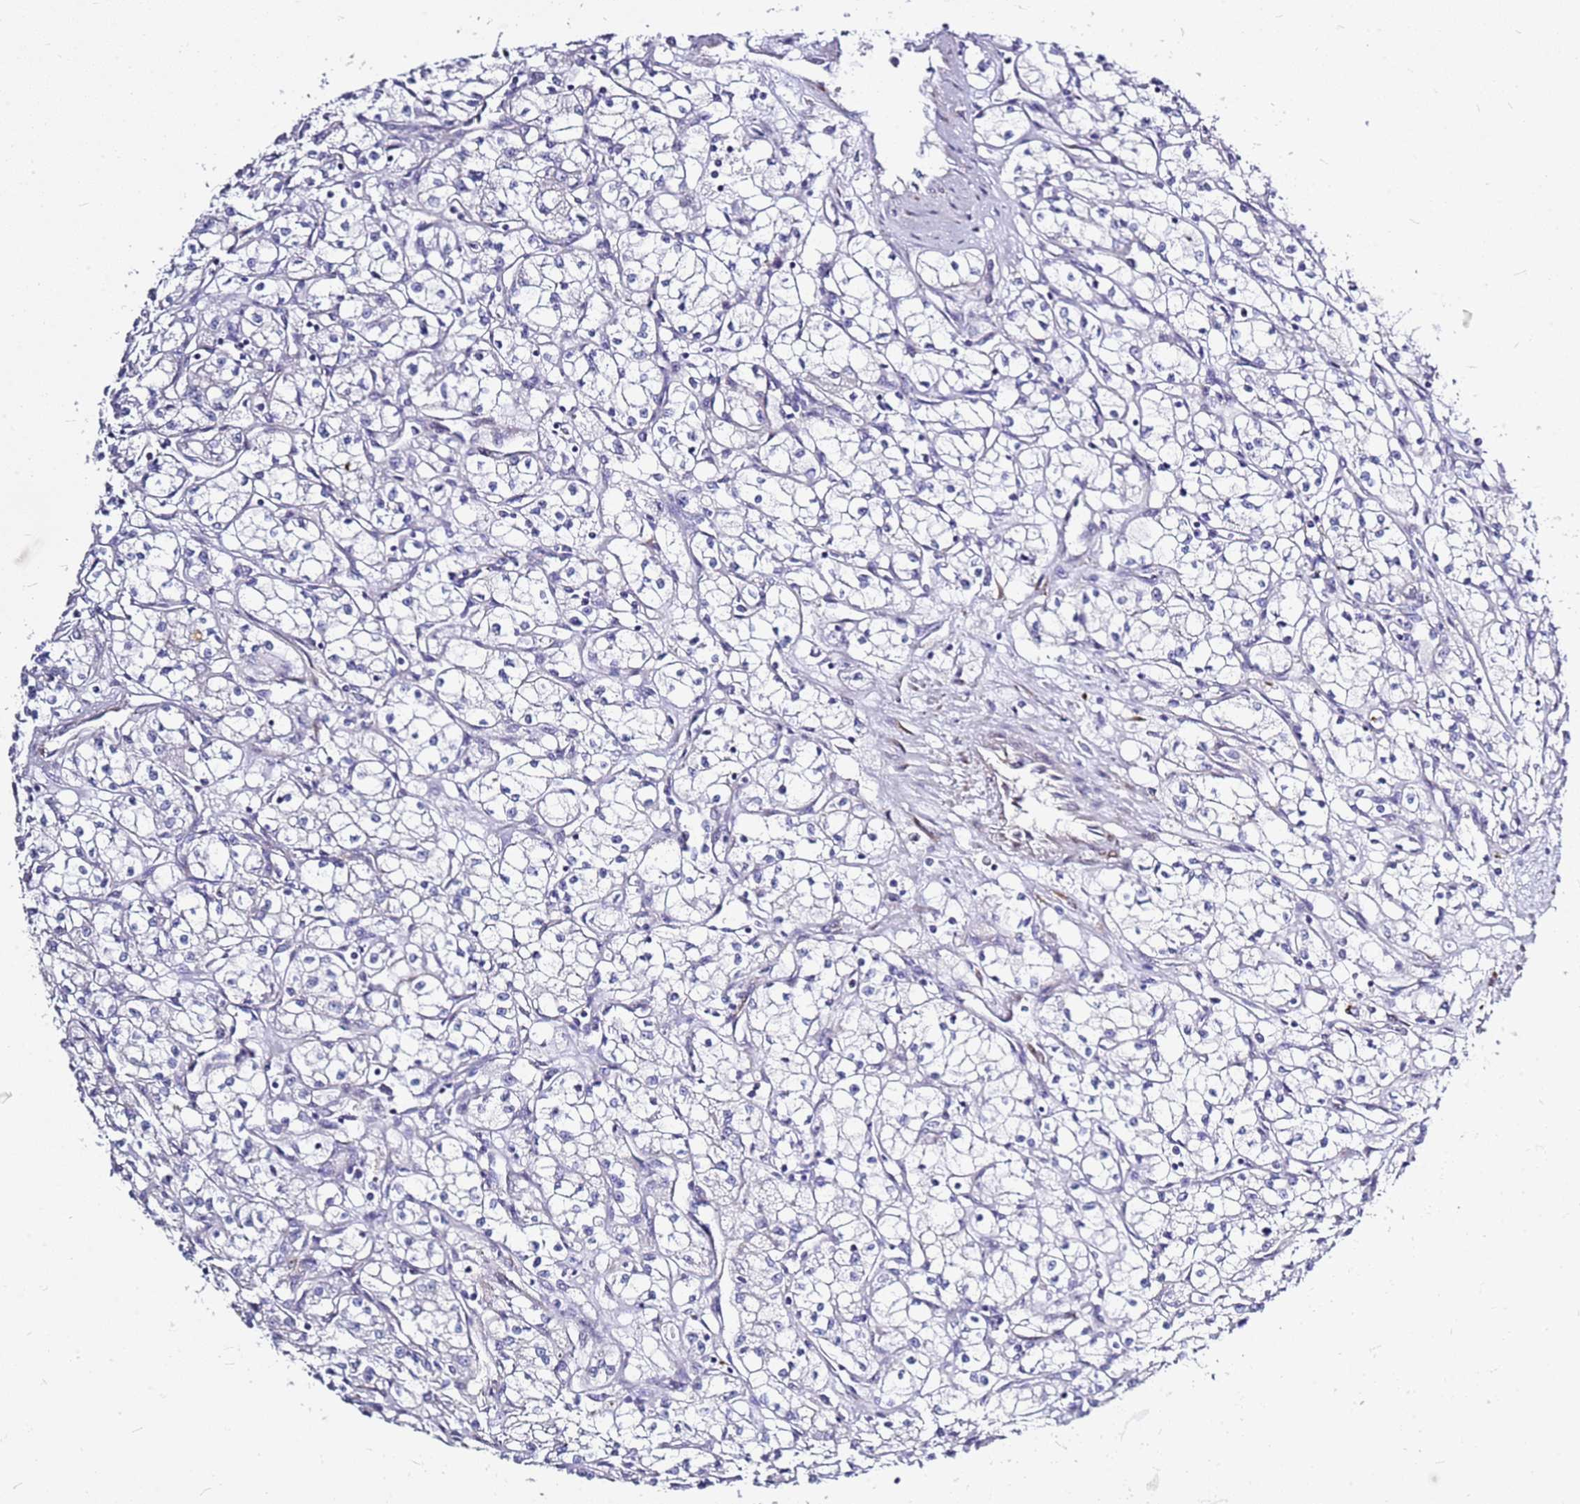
{"staining": {"intensity": "negative", "quantity": "none", "location": "none"}, "tissue": "renal cancer", "cell_type": "Tumor cells", "image_type": "cancer", "snomed": [{"axis": "morphology", "description": "Adenocarcinoma, NOS"}, {"axis": "topography", "description": "Kidney"}], "caption": "Protein analysis of renal cancer (adenocarcinoma) exhibits no significant positivity in tumor cells. (Immunohistochemistry (ihc), brightfield microscopy, high magnification).", "gene": "CASD1", "patient": {"sex": "male", "age": 59}}